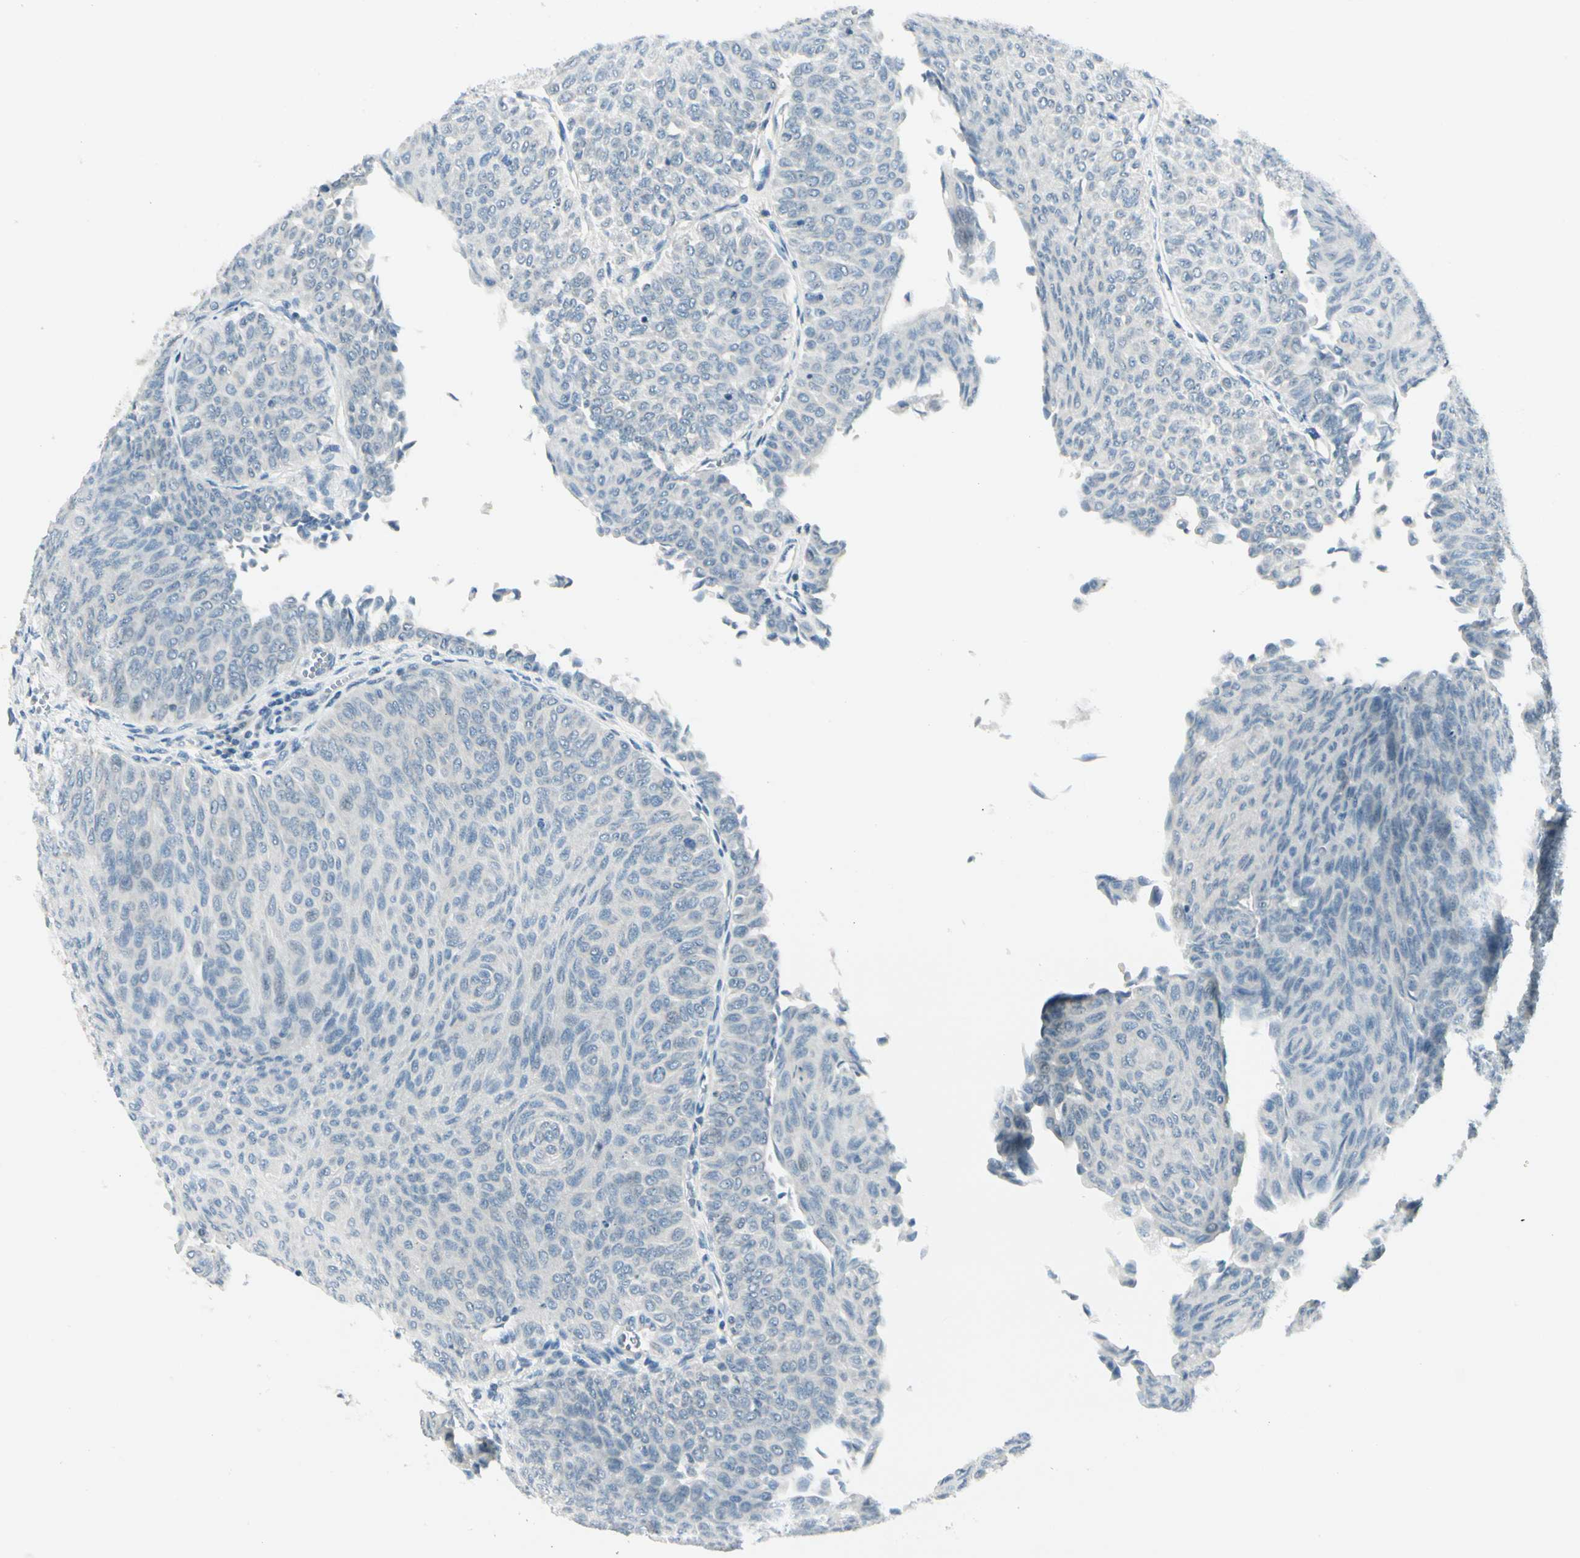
{"staining": {"intensity": "negative", "quantity": "none", "location": "none"}, "tissue": "urothelial cancer", "cell_type": "Tumor cells", "image_type": "cancer", "snomed": [{"axis": "morphology", "description": "Urothelial carcinoma, Low grade"}, {"axis": "topography", "description": "Urinary bladder"}], "caption": "IHC of urothelial cancer exhibits no expression in tumor cells.", "gene": "ZSCAN1", "patient": {"sex": "male", "age": 78}}